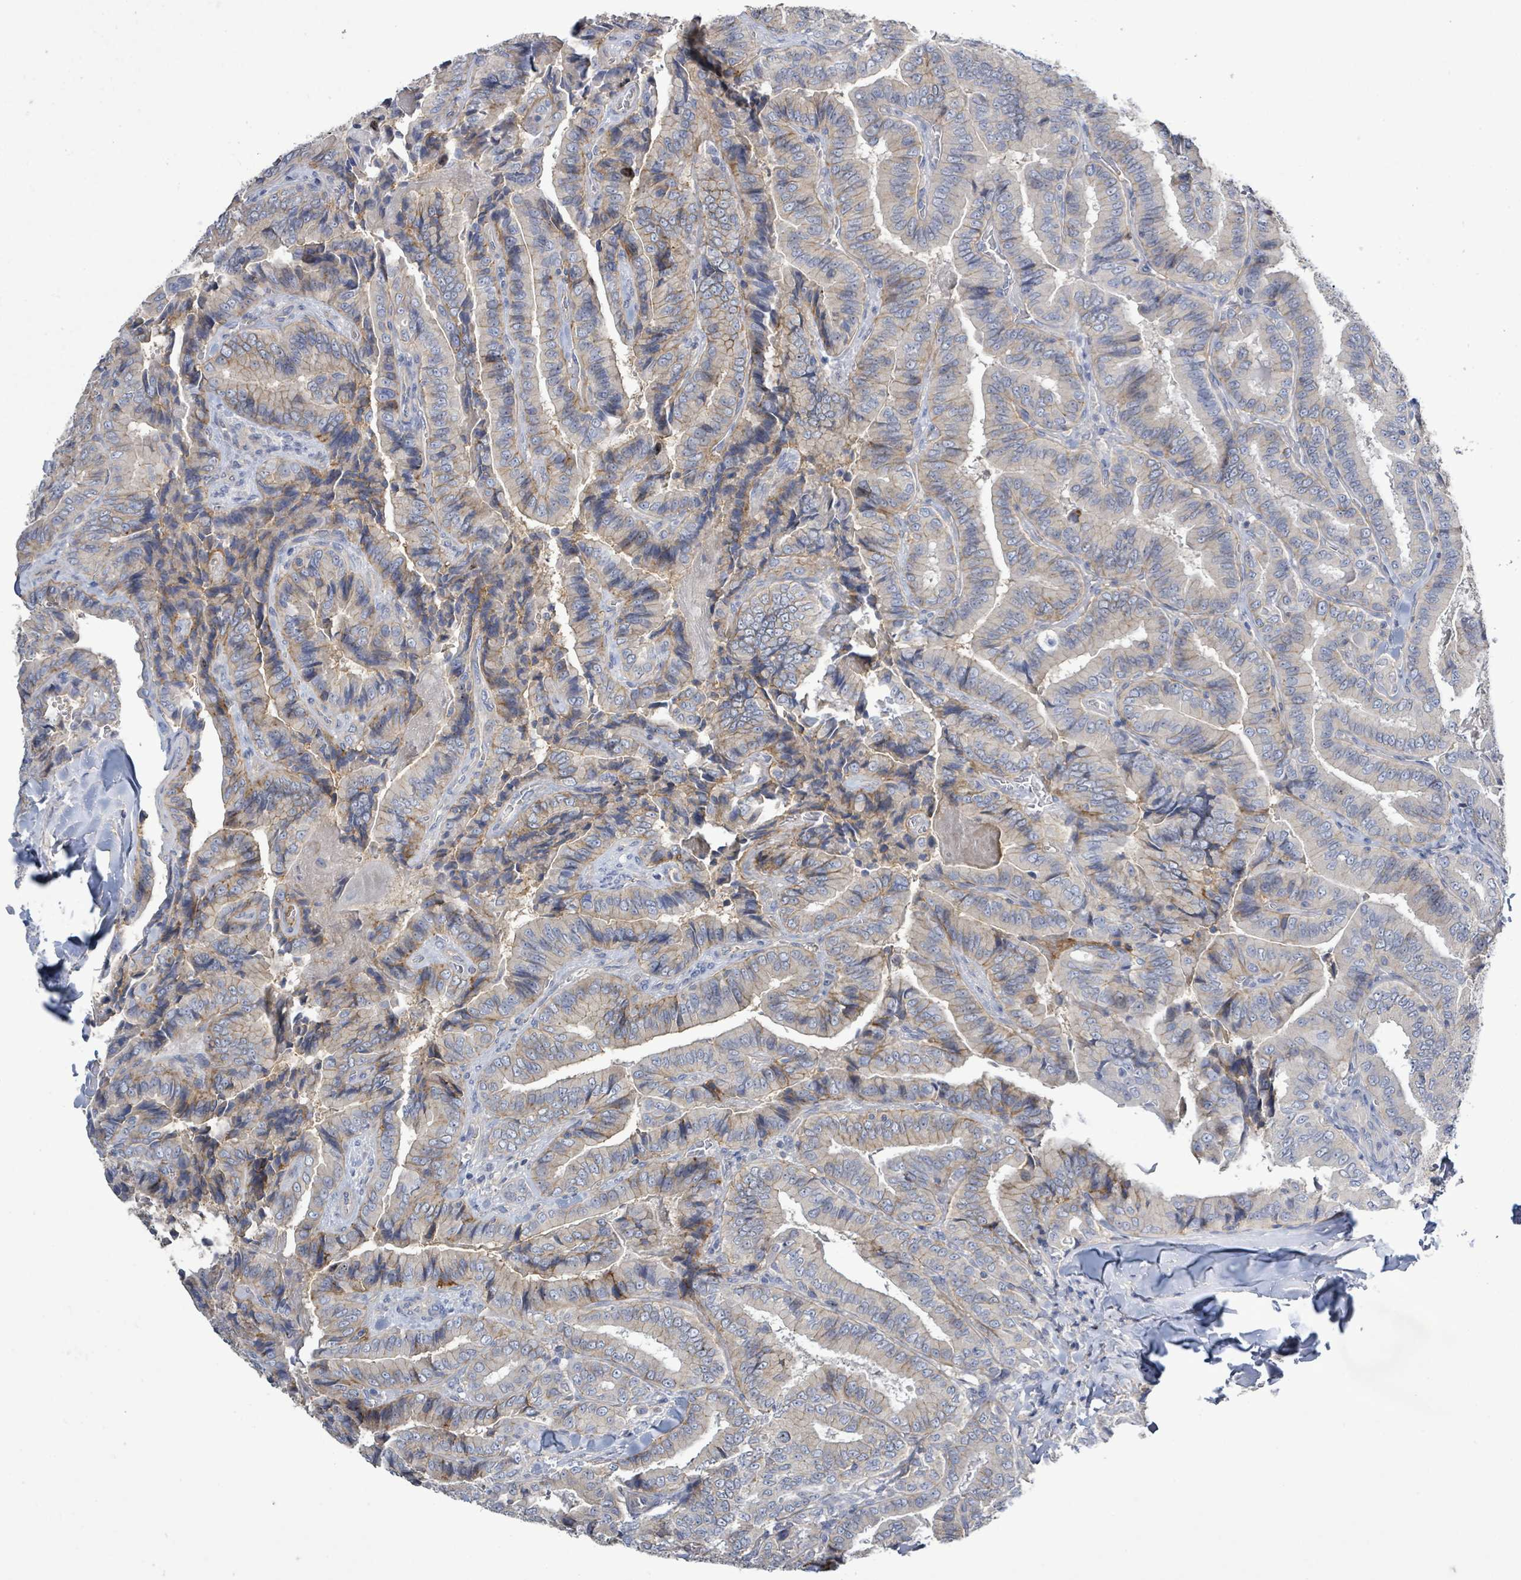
{"staining": {"intensity": "weak", "quantity": "25%-75%", "location": "cytoplasmic/membranous"}, "tissue": "thyroid cancer", "cell_type": "Tumor cells", "image_type": "cancer", "snomed": [{"axis": "morphology", "description": "Papillary adenocarcinoma, NOS"}, {"axis": "topography", "description": "Thyroid gland"}], "caption": "DAB immunohistochemical staining of thyroid cancer (papillary adenocarcinoma) shows weak cytoplasmic/membranous protein expression in about 25%-75% of tumor cells. (Brightfield microscopy of DAB IHC at high magnification).", "gene": "KRAS", "patient": {"sex": "male", "age": 61}}